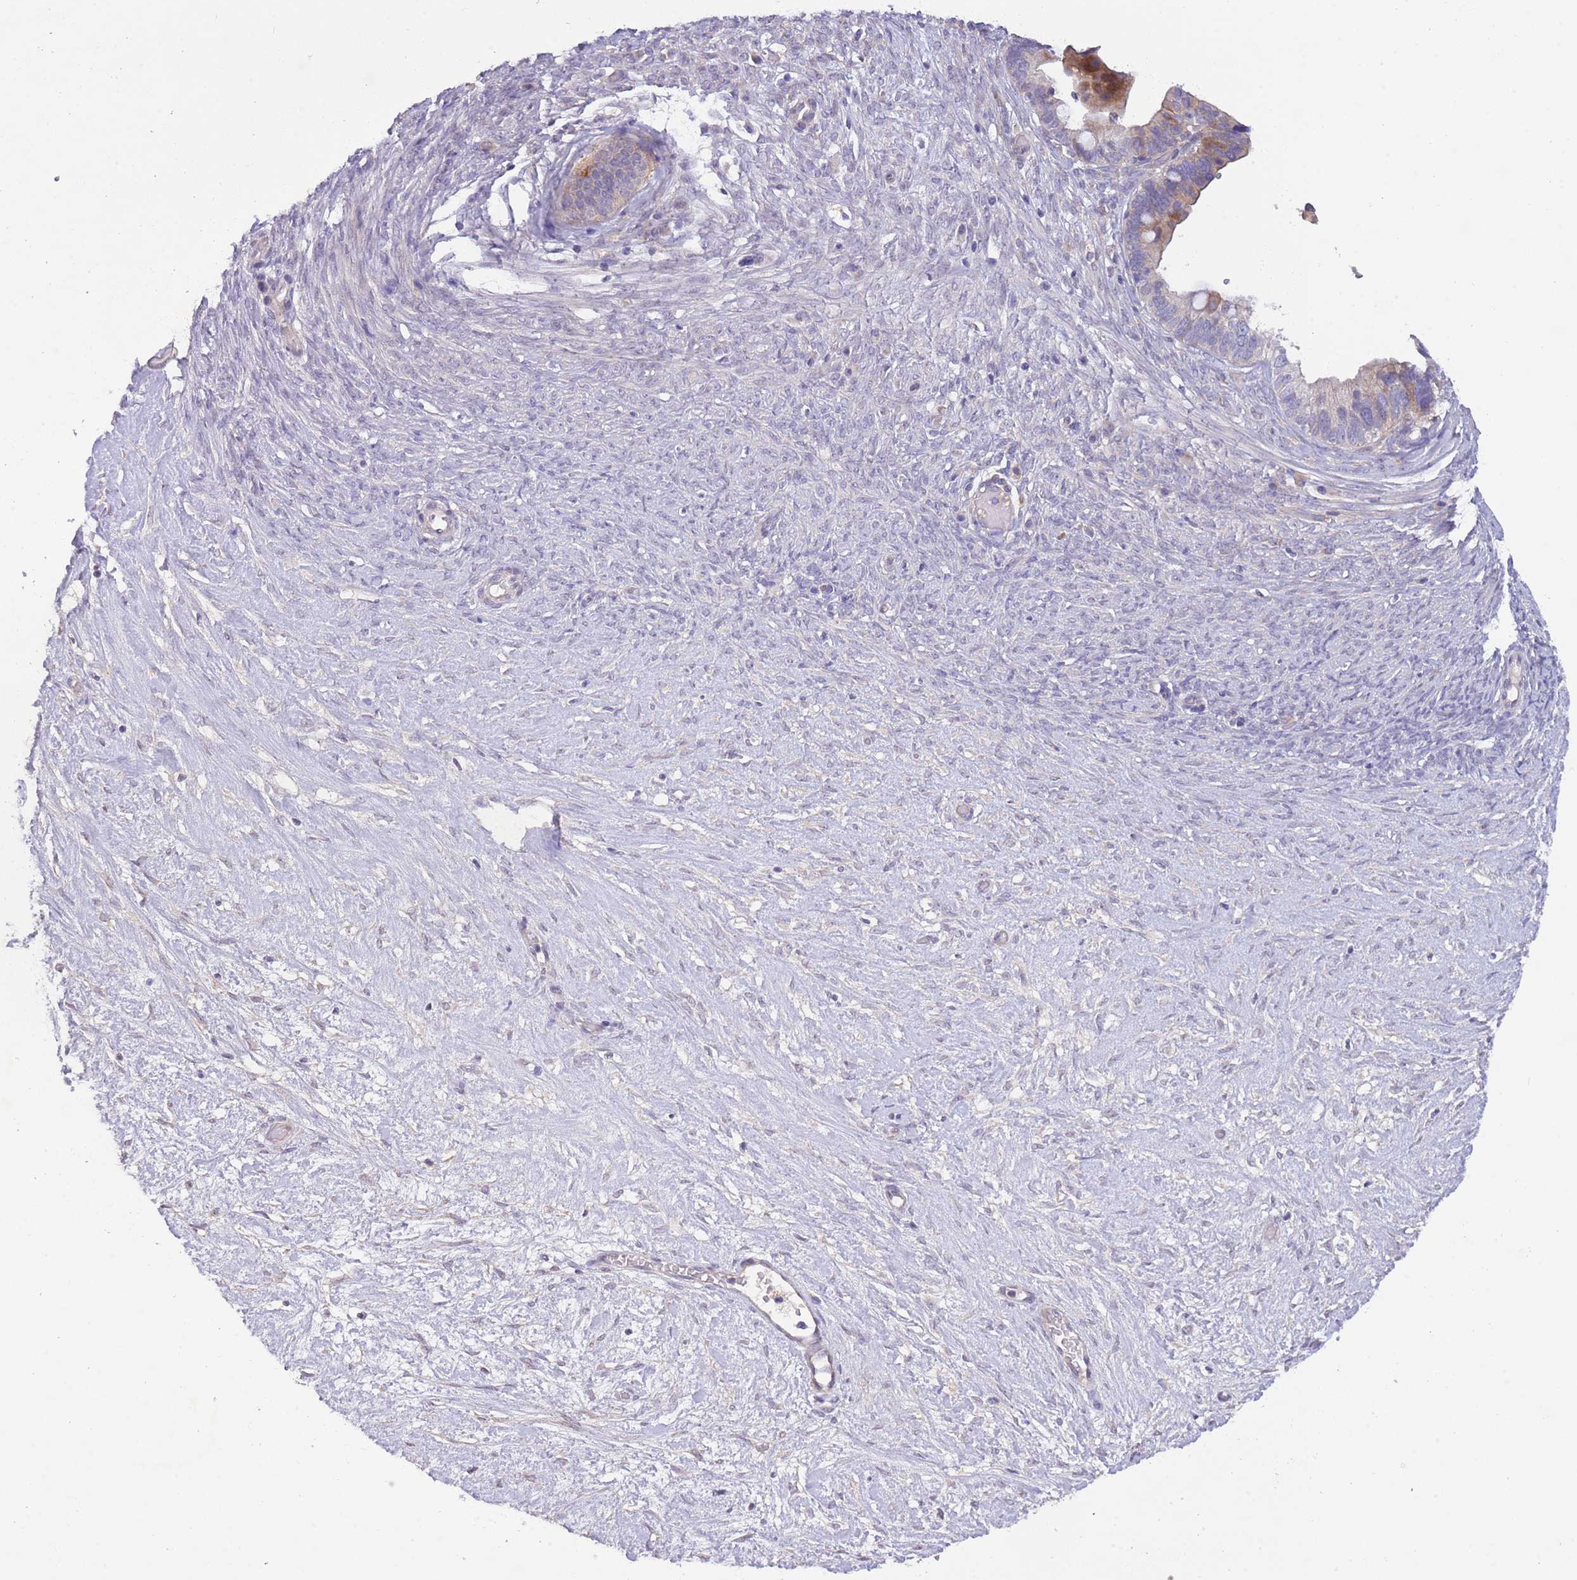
{"staining": {"intensity": "weak", "quantity": "<25%", "location": "cytoplasmic/membranous"}, "tissue": "ovarian cancer", "cell_type": "Tumor cells", "image_type": "cancer", "snomed": [{"axis": "morphology", "description": "Cystadenocarcinoma, serous, NOS"}, {"axis": "topography", "description": "Ovary"}], "caption": "Protein analysis of ovarian serous cystadenocarcinoma demonstrates no significant expression in tumor cells.", "gene": "ZNF658", "patient": {"sex": "female", "age": 56}}